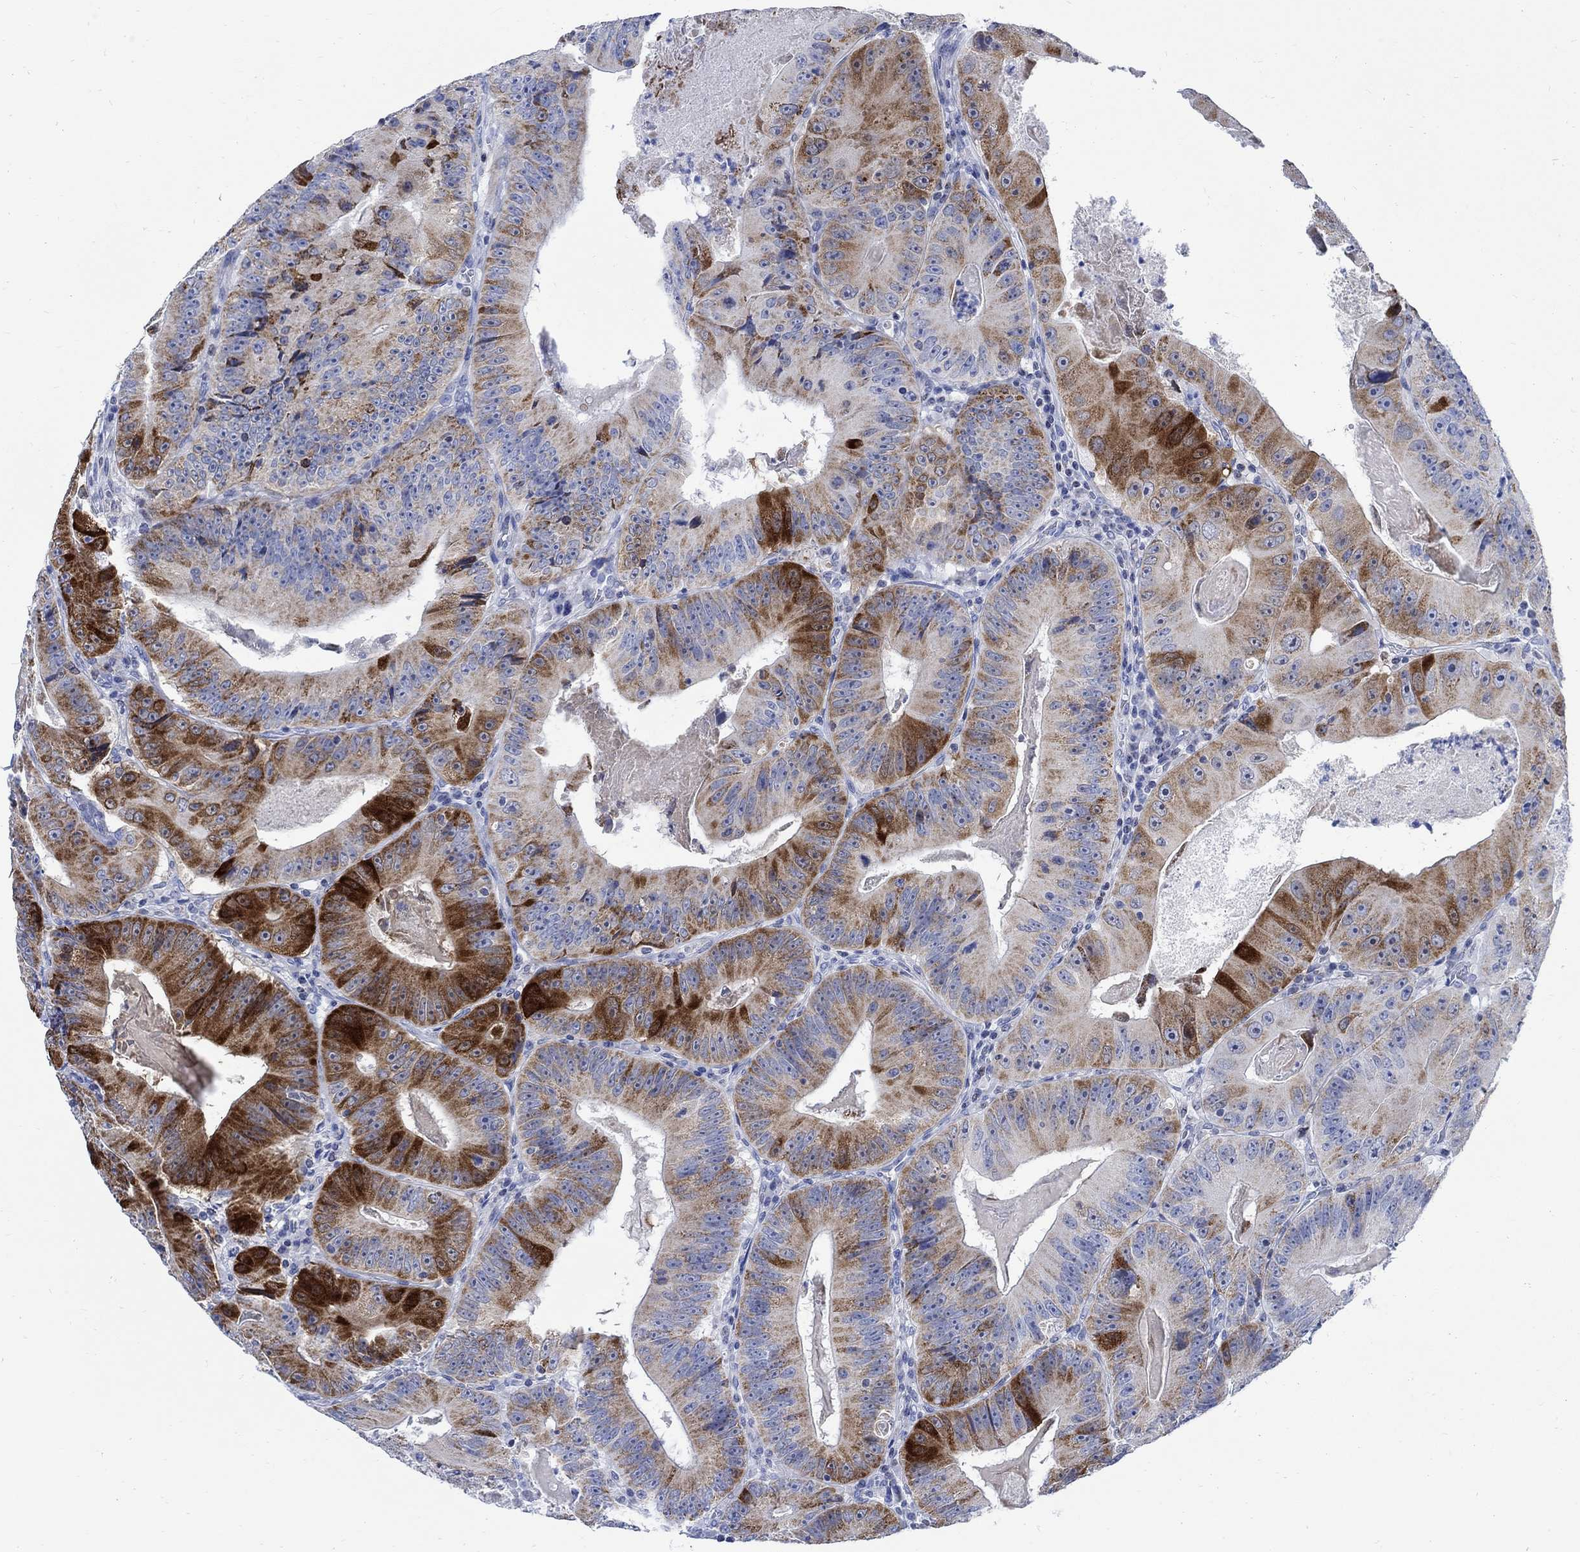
{"staining": {"intensity": "strong", "quantity": "25%-75%", "location": "cytoplasmic/membranous"}, "tissue": "colorectal cancer", "cell_type": "Tumor cells", "image_type": "cancer", "snomed": [{"axis": "morphology", "description": "Adenocarcinoma, NOS"}, {"axis": "topography", "description": "Colon"}], "caption": "Colorectal cancer tissue reveals strong cytoplasmic/membranous staining in about 25%-75% of tumor cells", "gene": "CPLX2", "patient": {"sex": "female", "age": 86}}